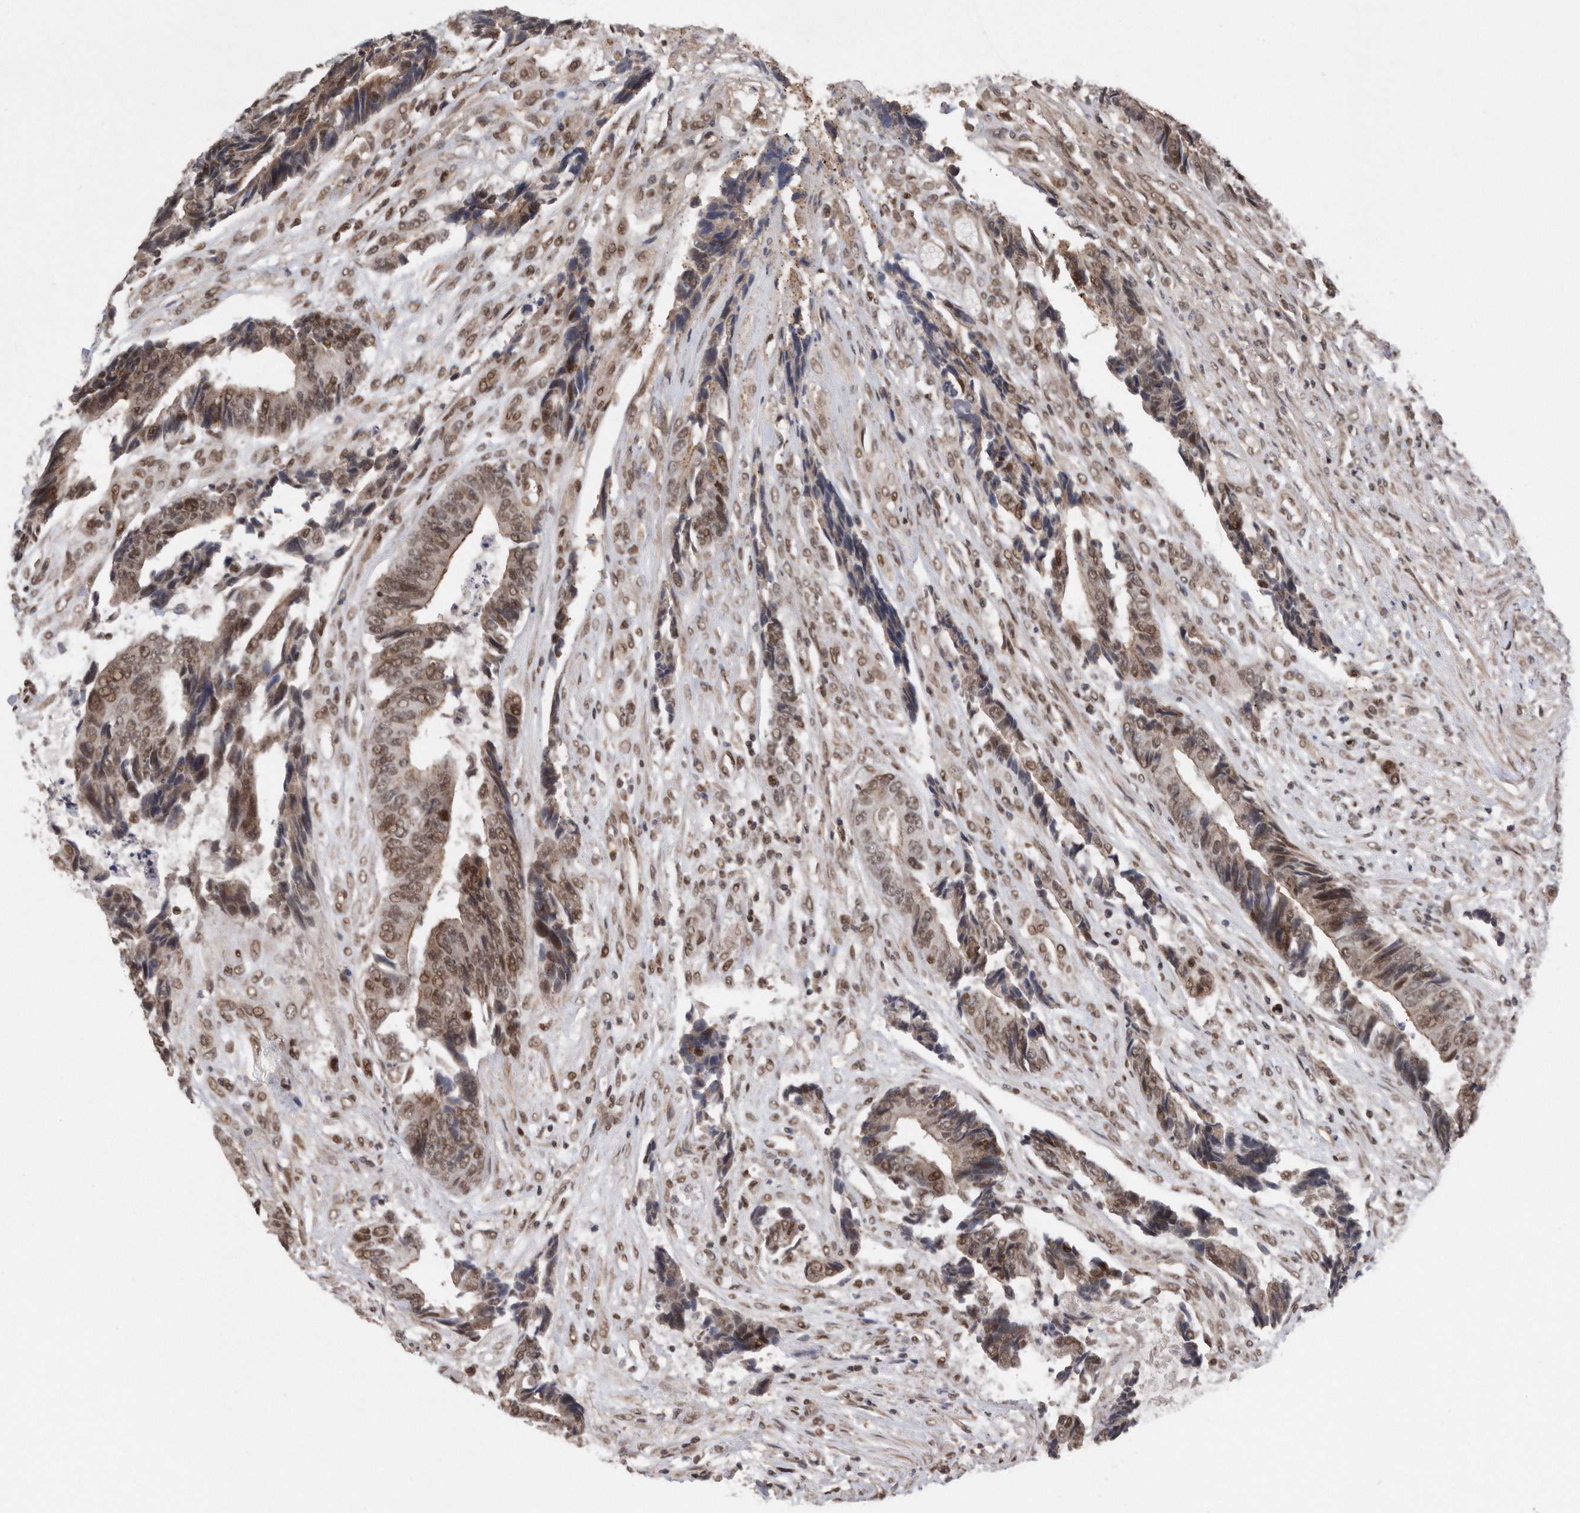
{"staining": {"intensity": "moderate", "quantity": ">75%", "location": "nuclear"}, "tissue": "colorectal cancer", "cell_type": "Tumor cells", "image_type": "cancer", "snomed": [{"axis": "morphology", "description": "Adenocarcinoma, NOS"}, {"axis": "topography", "description": "Rectum"}], "caption": "This photomicrograph reveals immunohistochemistry staining of human colorectal cancer, with medium moderate nuclear staining in approximately >75% of tumor cells.", "gene": "TDRD3", "patient": {"sex": "male", "age": 84}}